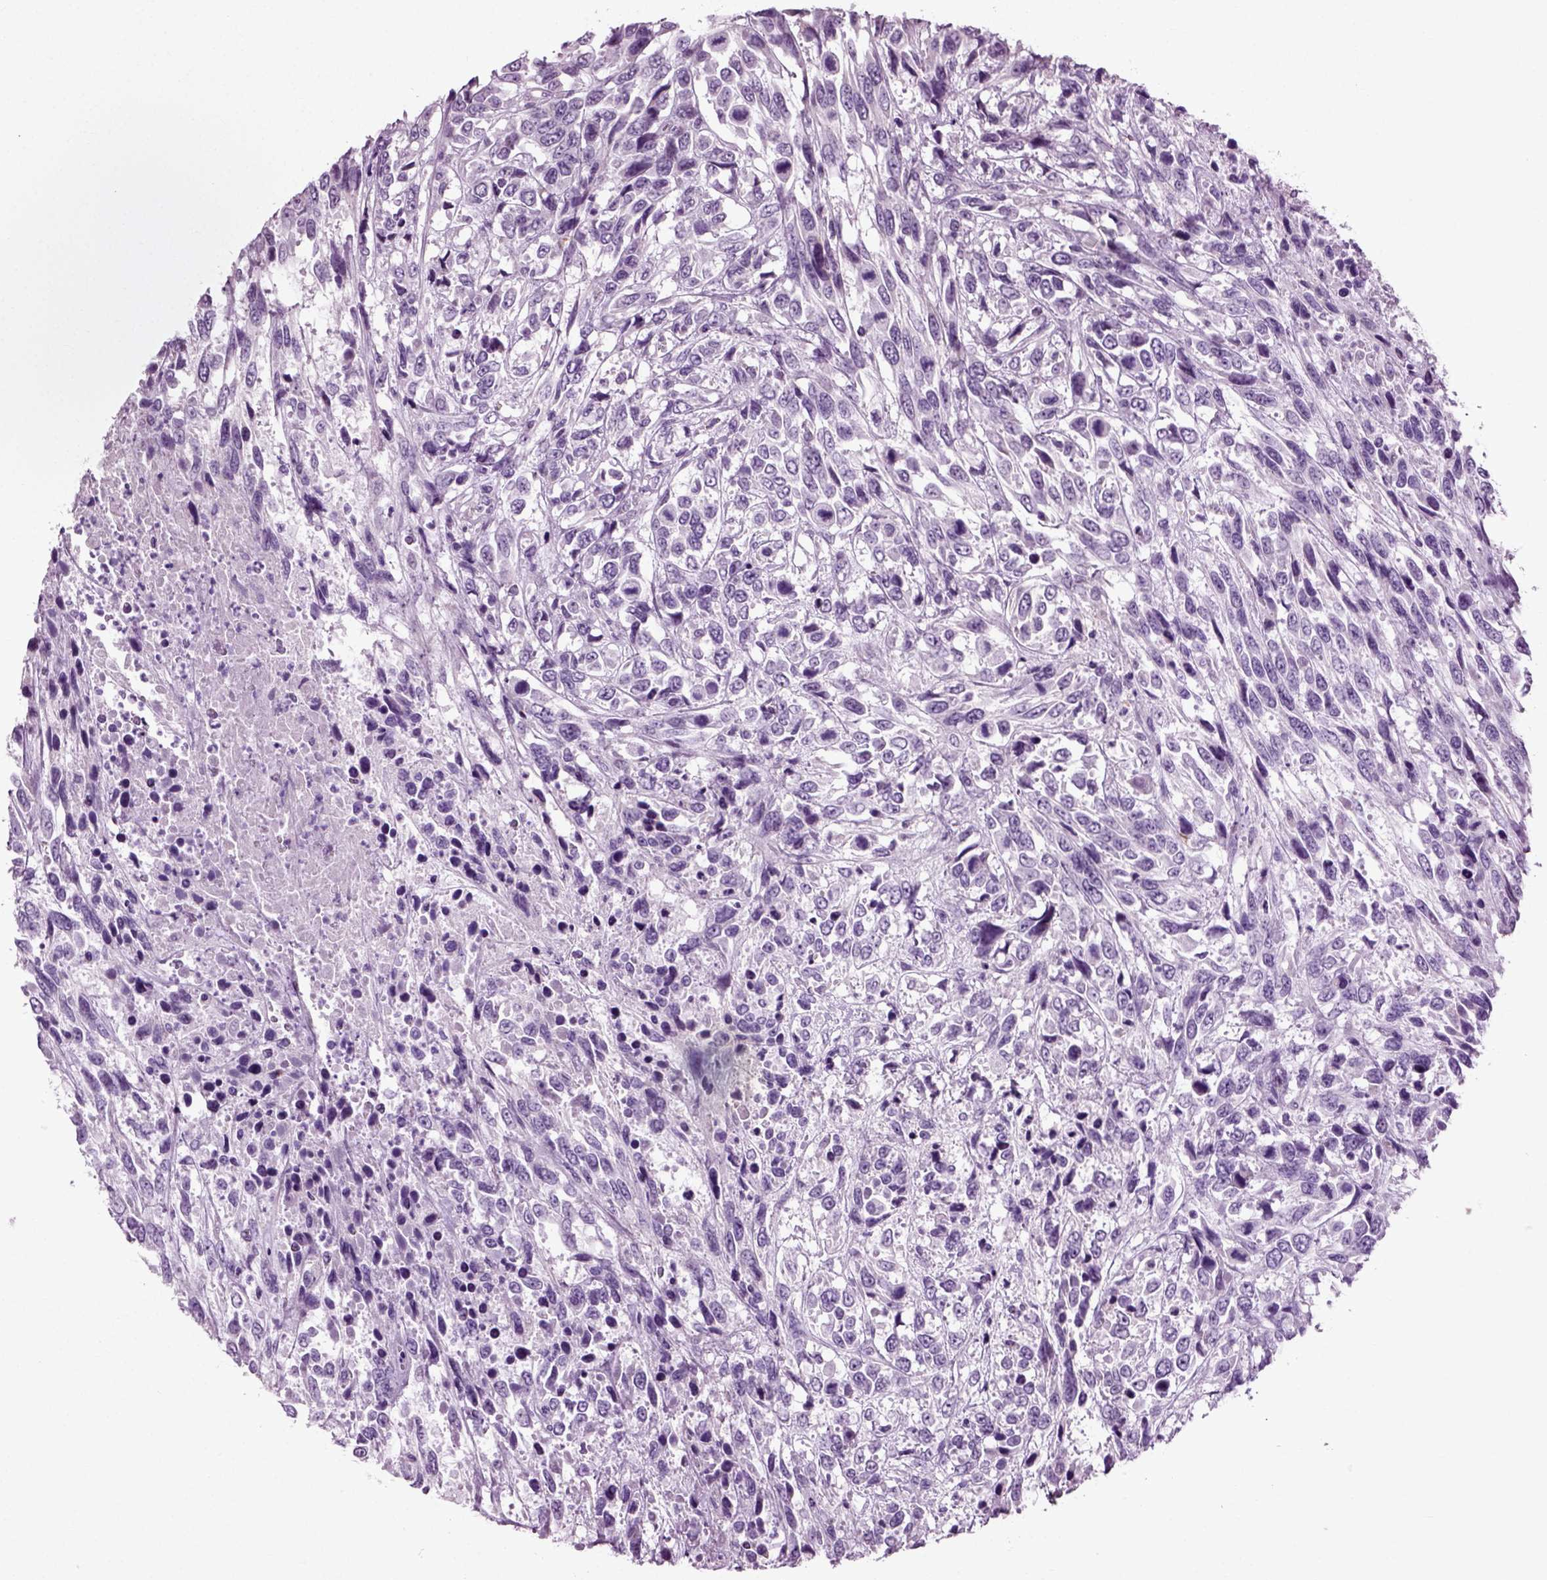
{"staining": {"intensity": "negative", "quantity": "none", "location": "none"}, "tissue": "urothelial cancer", "cell_type": "Tumor cells", "image_type": "cancer", "snomed": [{"axis": "morphology", "description": "Urothelial carcinoma, High grade"}, {"axis": "topography", "description": "Urinary bladder"}], "caption": "This is an immunohistochemistry (IHC) histopathology image of urothelial carcinoma (high-grade). There is no expression in tumor cells.", "gene": "SLC26A8", "patient": {"sex": "female", "age": 70}}